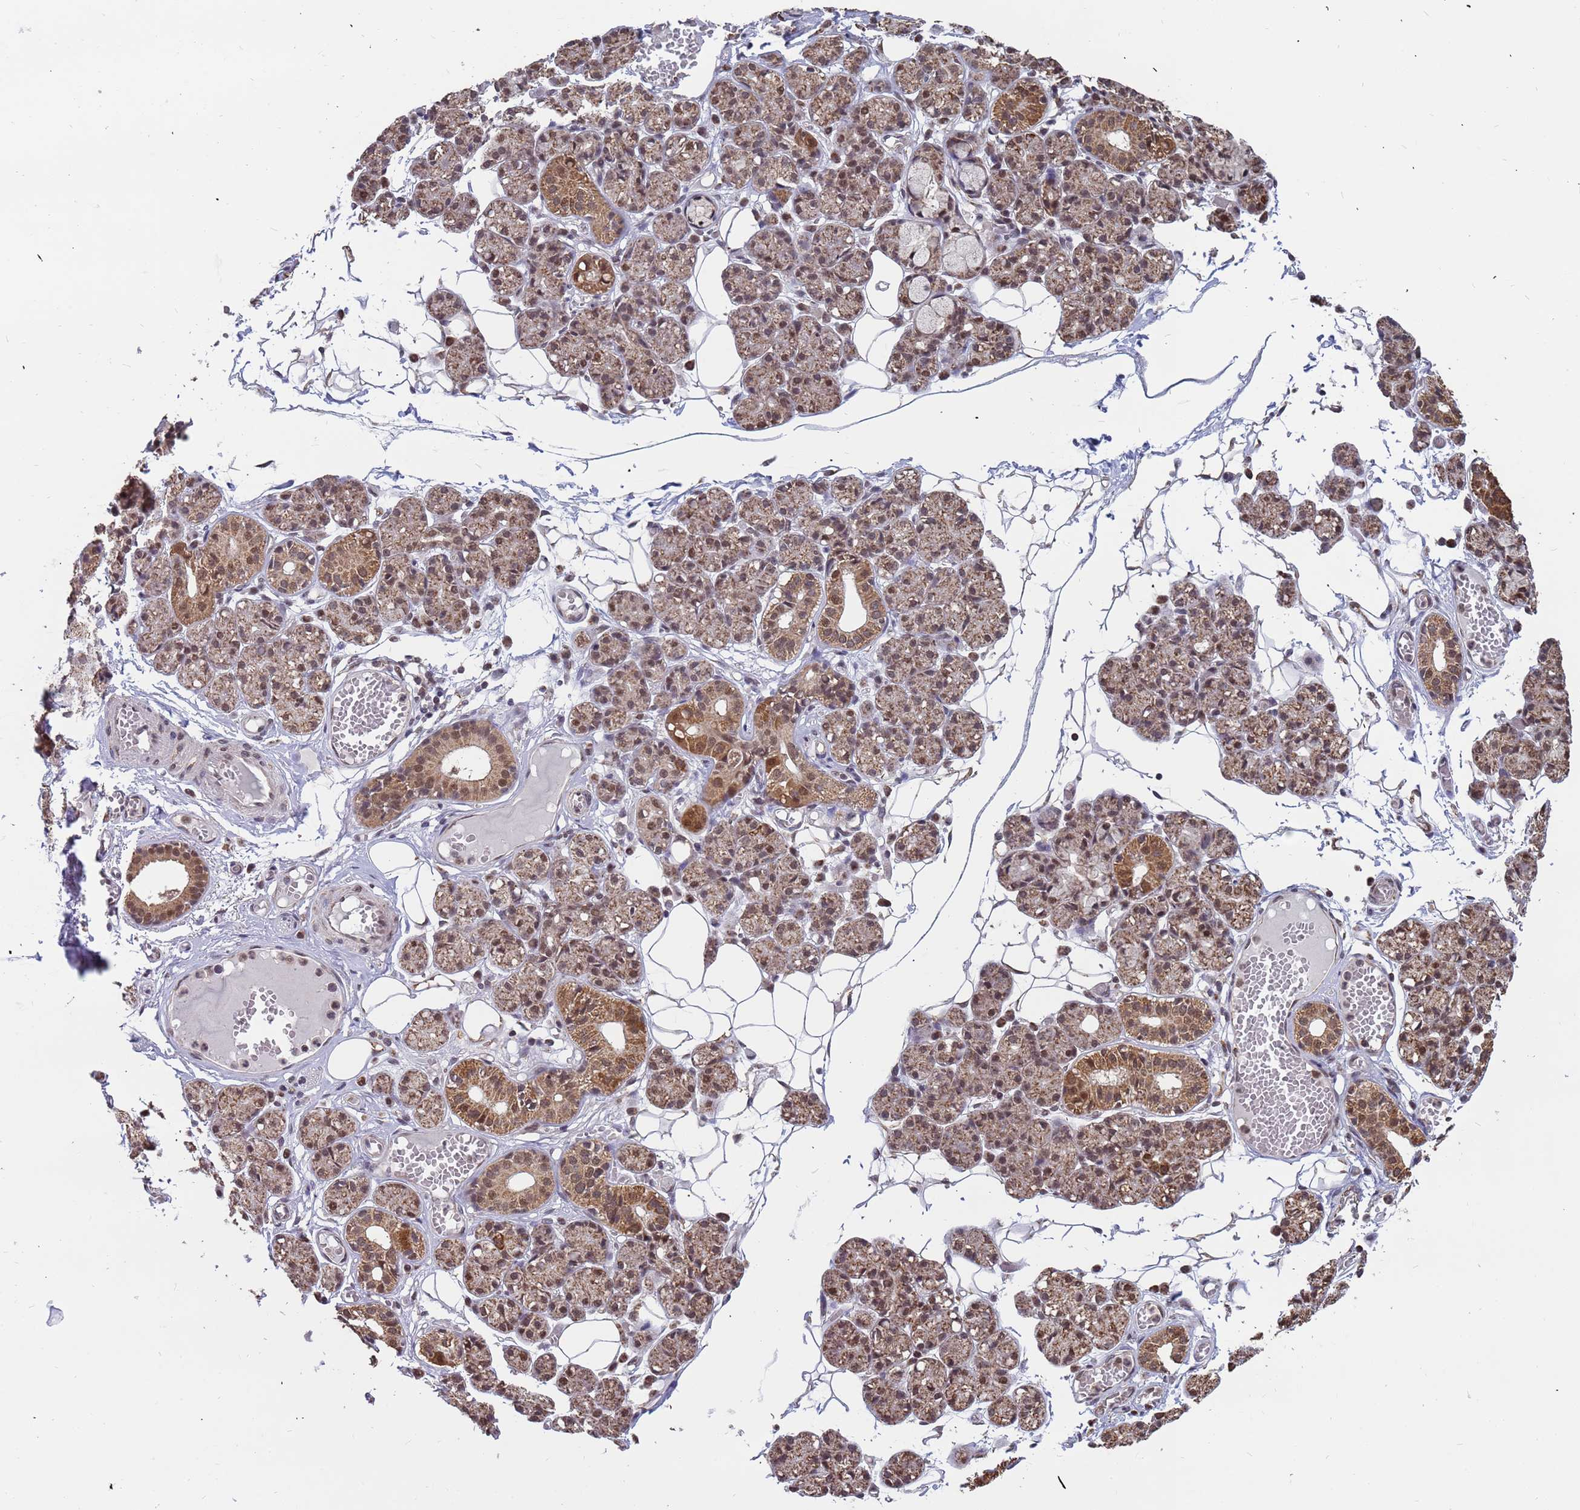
{"staining": {"intensity": "moderate", "quantity": ">75%", "location": "cytoplasmic/membranous,nuclear"}, "tissue": "salivary gland", "cell_type": "Glandular cells", "image_type": "normal", "snomed": [{"axis": "morphology", "description": "Normal tissue, NOS"}, {"axis": "topography", "description": "Salivary gland"}], "caption": "Immunohistochemistry (IHC) of unremarkable salivary gland demonstrates medium levels of moderate cytoplasmic/membranous,nuclear positivity in approximately >75% of glandular cells. (IHC, brightfield microscopy, high magnification).", "gene": "DENND2B", "patient": {"sex": "male", "age": 63}}